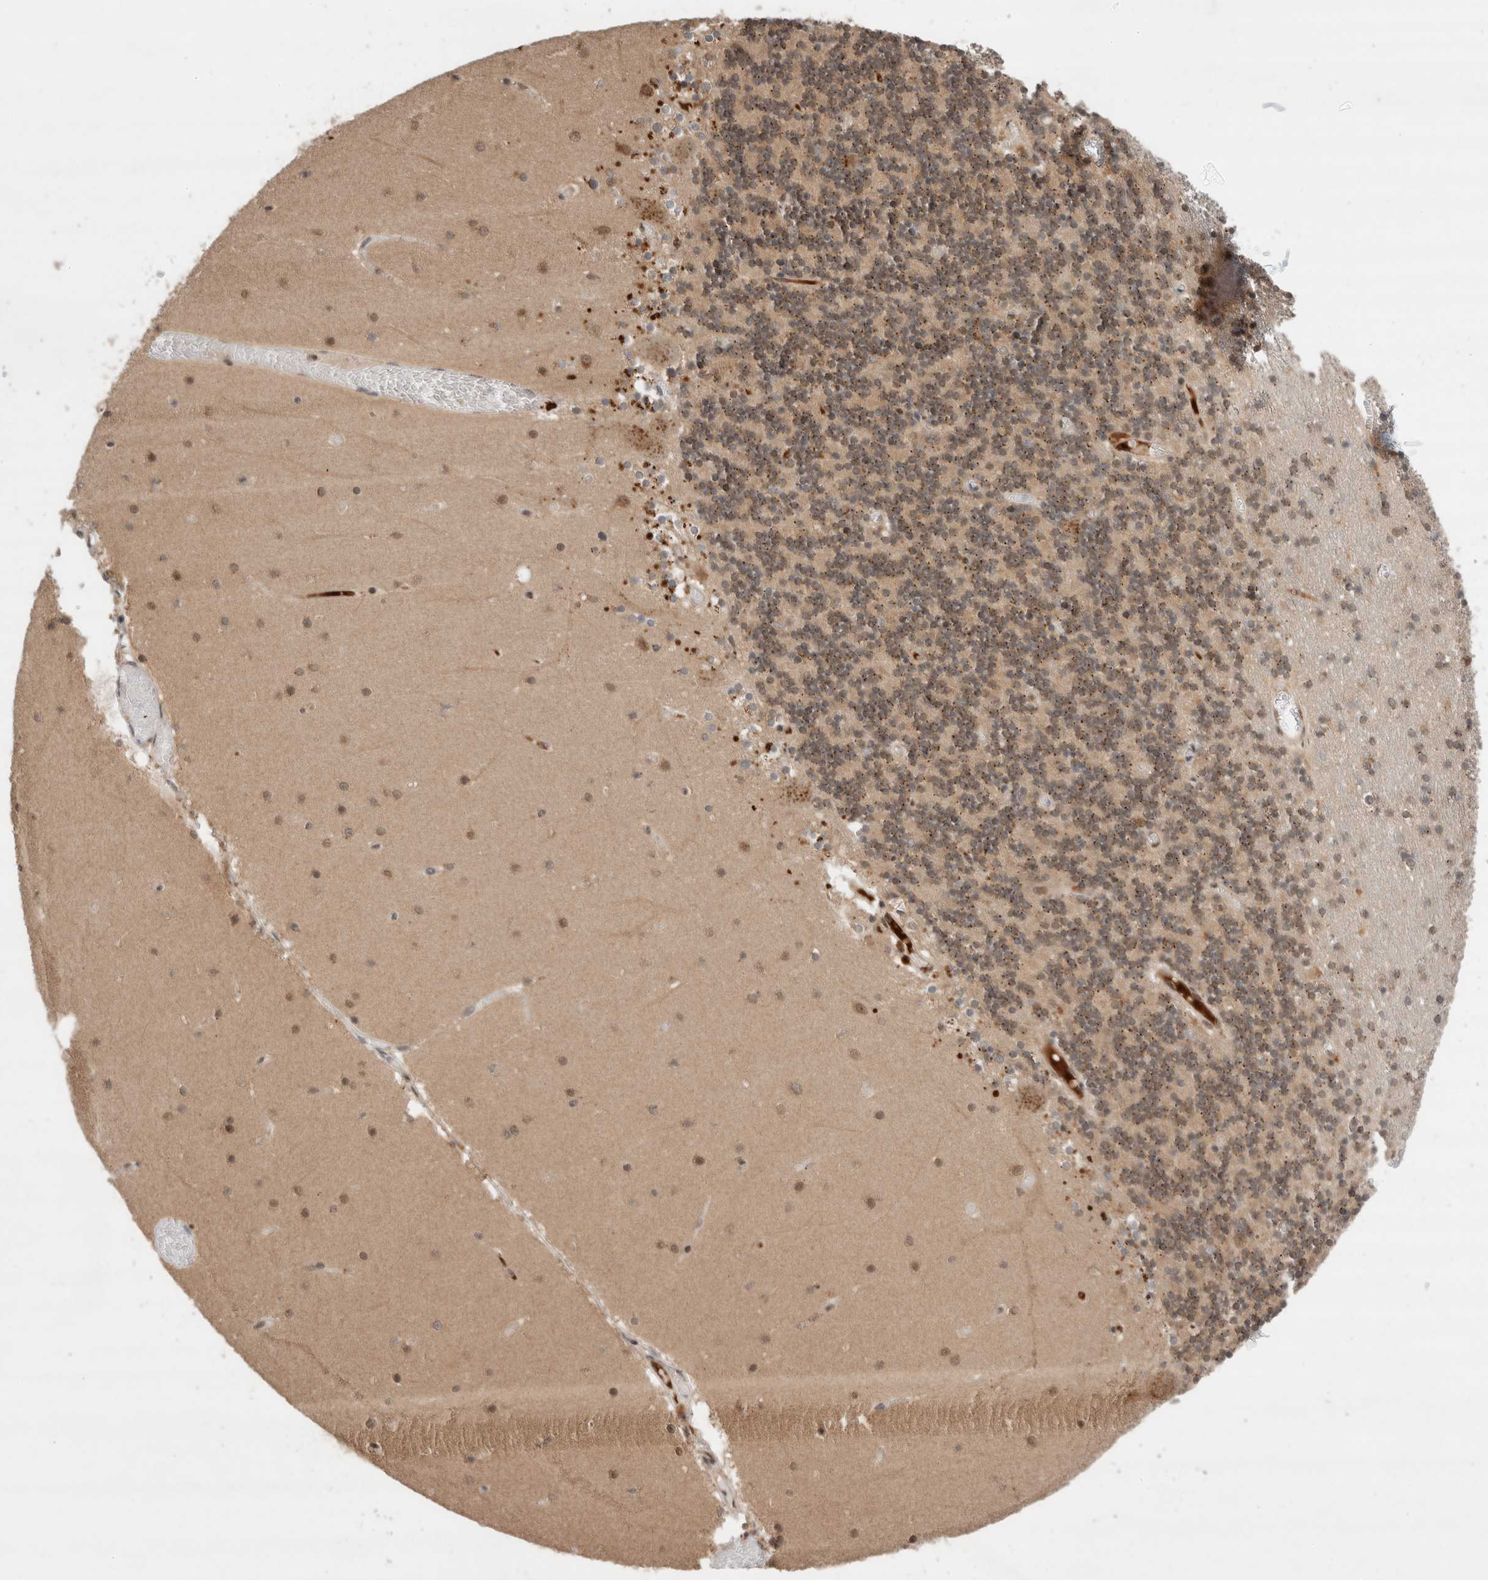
{"staining": {"intensity": "weak", "quantity": ">75%", "location": "cytoplasmic/membranous,nuclear"}, "tissue": "cerebellum", "cell_type": "Cells in granular layer", "image_type": "normal", "snomed": [{"axis": "morphology", "description": "Normal tissue, NOS"}, {"axis": "topography", "description": "Cerebellum"}], "caption": "Weak cytoplasmic/membranous,nuclear expression is appreciated in approximately >75% of cells in granular layer in unremarkable cerebellum.", "gene": "MPHOSPH6", "patient": {"sex": "female", "age": 28}}